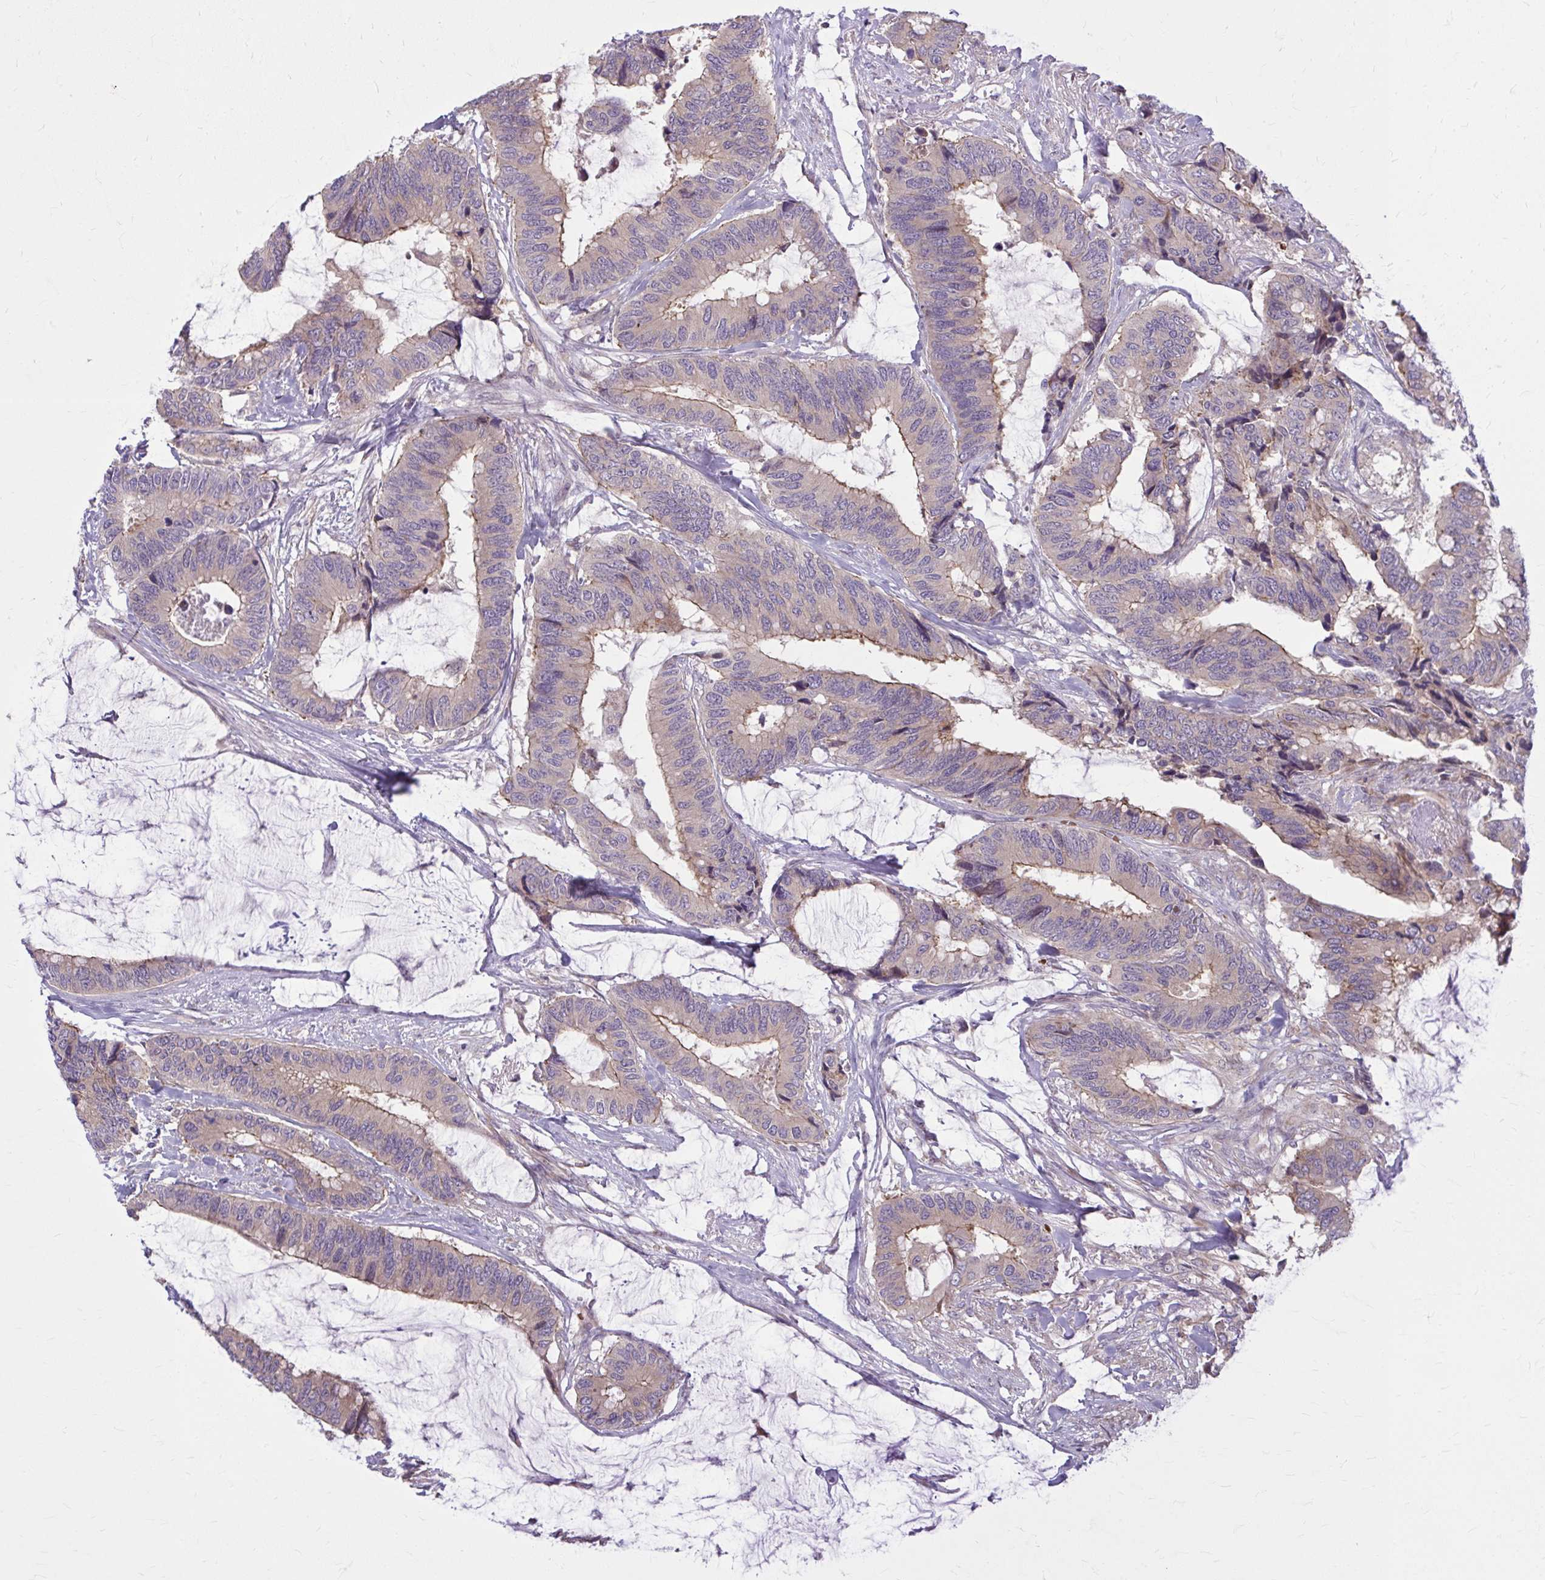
{"staining": {"intensity": "moderate", "quantity": "25%-75%", "location": "cytoplasmic/membranous"}, "tissue": "colorectal cancer", "cell_type": "Tumor cells", "image_type": "cancer", "snomed": [{"axis": "morphology", "description": "Adenocarcinoma, NOS"}, {"axis": "topography", "description": "Rectum"}], "caption": "Immunohistochemical staining of colorectal cancer (adenocarcinoma) displays moderate cytoplasmic/membranous protein staining in approximately 25%-75% of tumor cells.", "gene": "SNF8", "patient": {"sex": "female", "age": 59}}